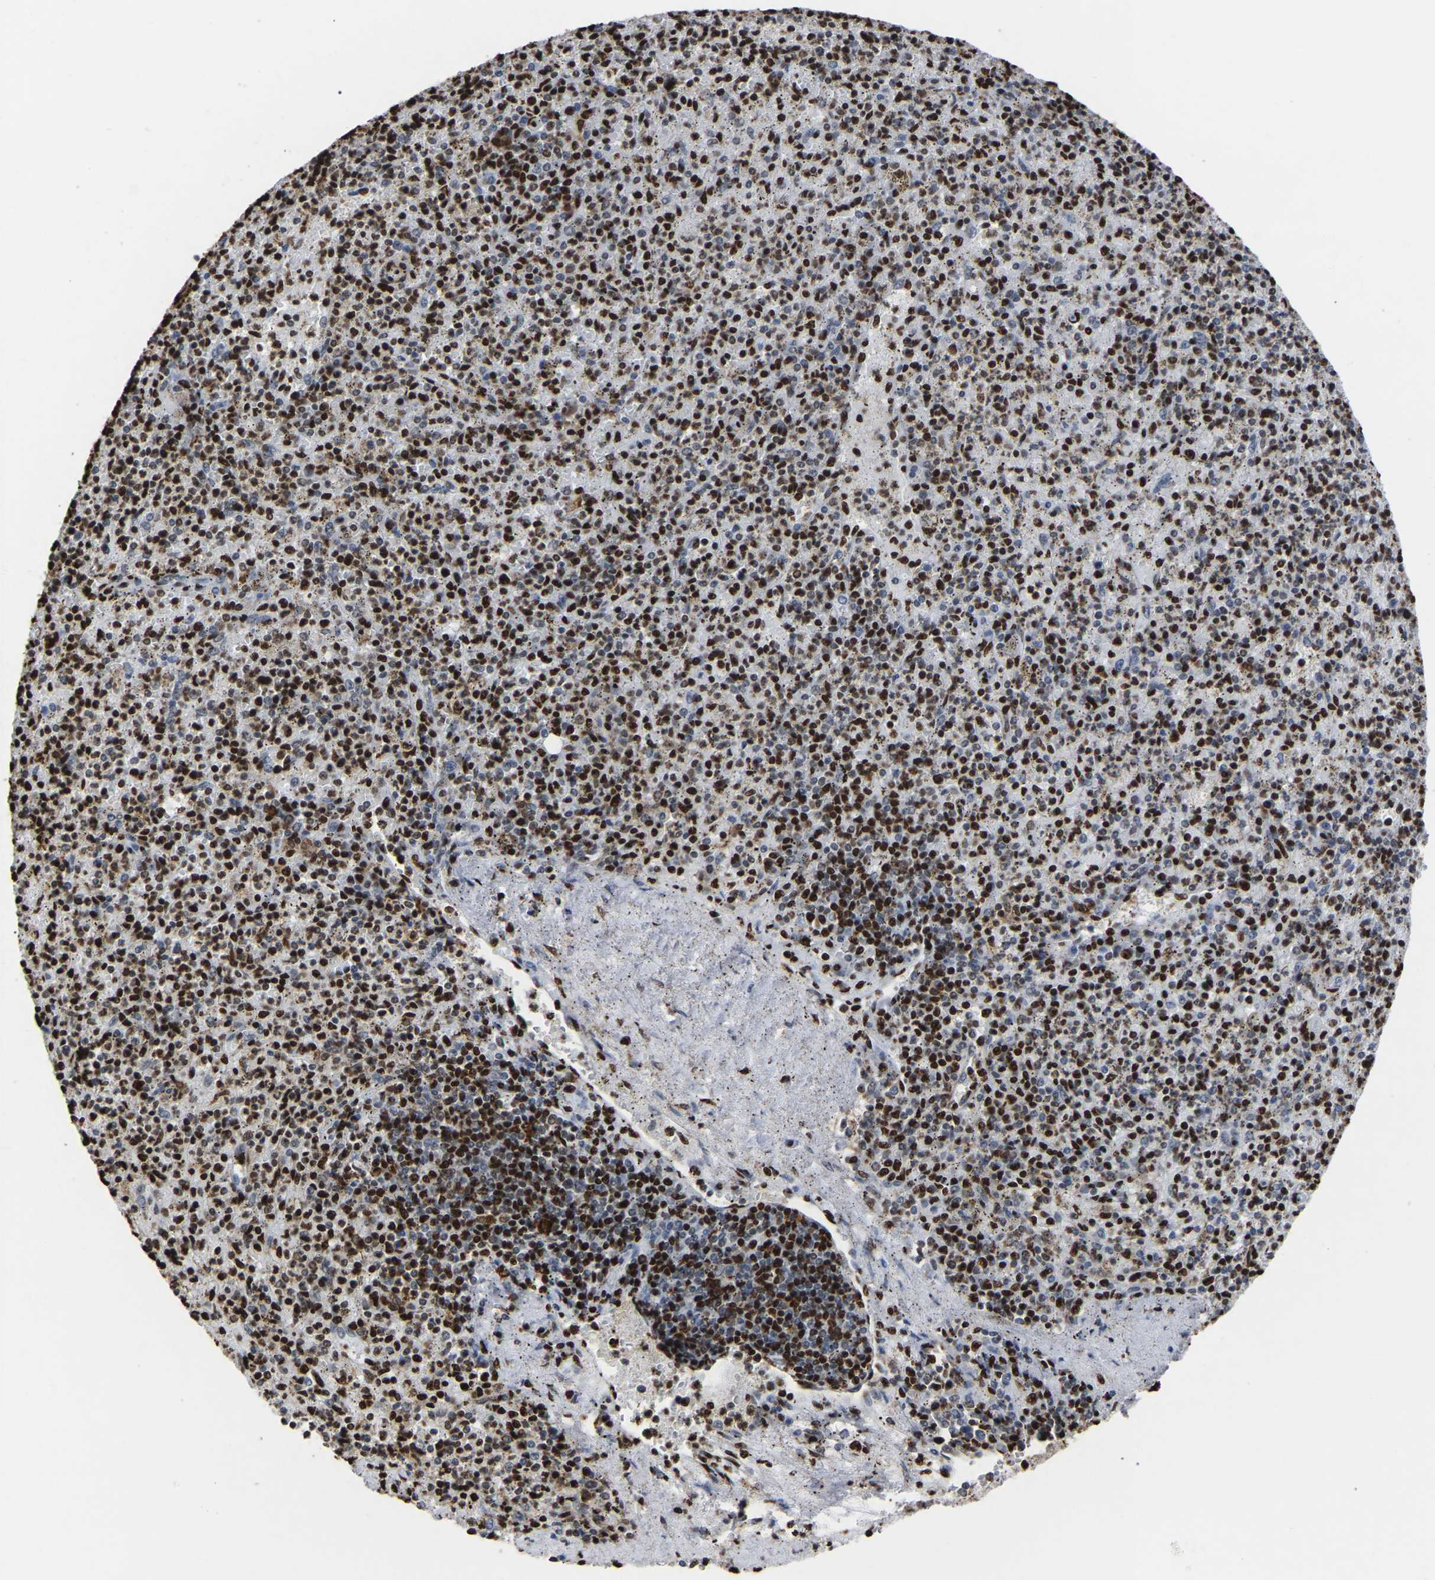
{"staining": {"intensity": "strong", "quantity": "25%-75%", "location": "nuclear"}, "tissue": "spleen", "cell_type": "Cells in red pulp", "image_type": "normal", "snomed": [{"axis": "morphology", "description": "Normal tissue, NOS"}, {"axis": "topography", "description": "Spleen"}], "caption": "Benign spleen demonstrates strong nuclear positivity in approximately 25%-75% of cells in red pulp The protein is stained brown, and the nuclei are stained in blue (DAB (3,3'-diaminobenzidine) IHC with brightfield microscopy, high magnification)..", "gene": "RBL2", "patient": {"sex": "male", "age": 72}}